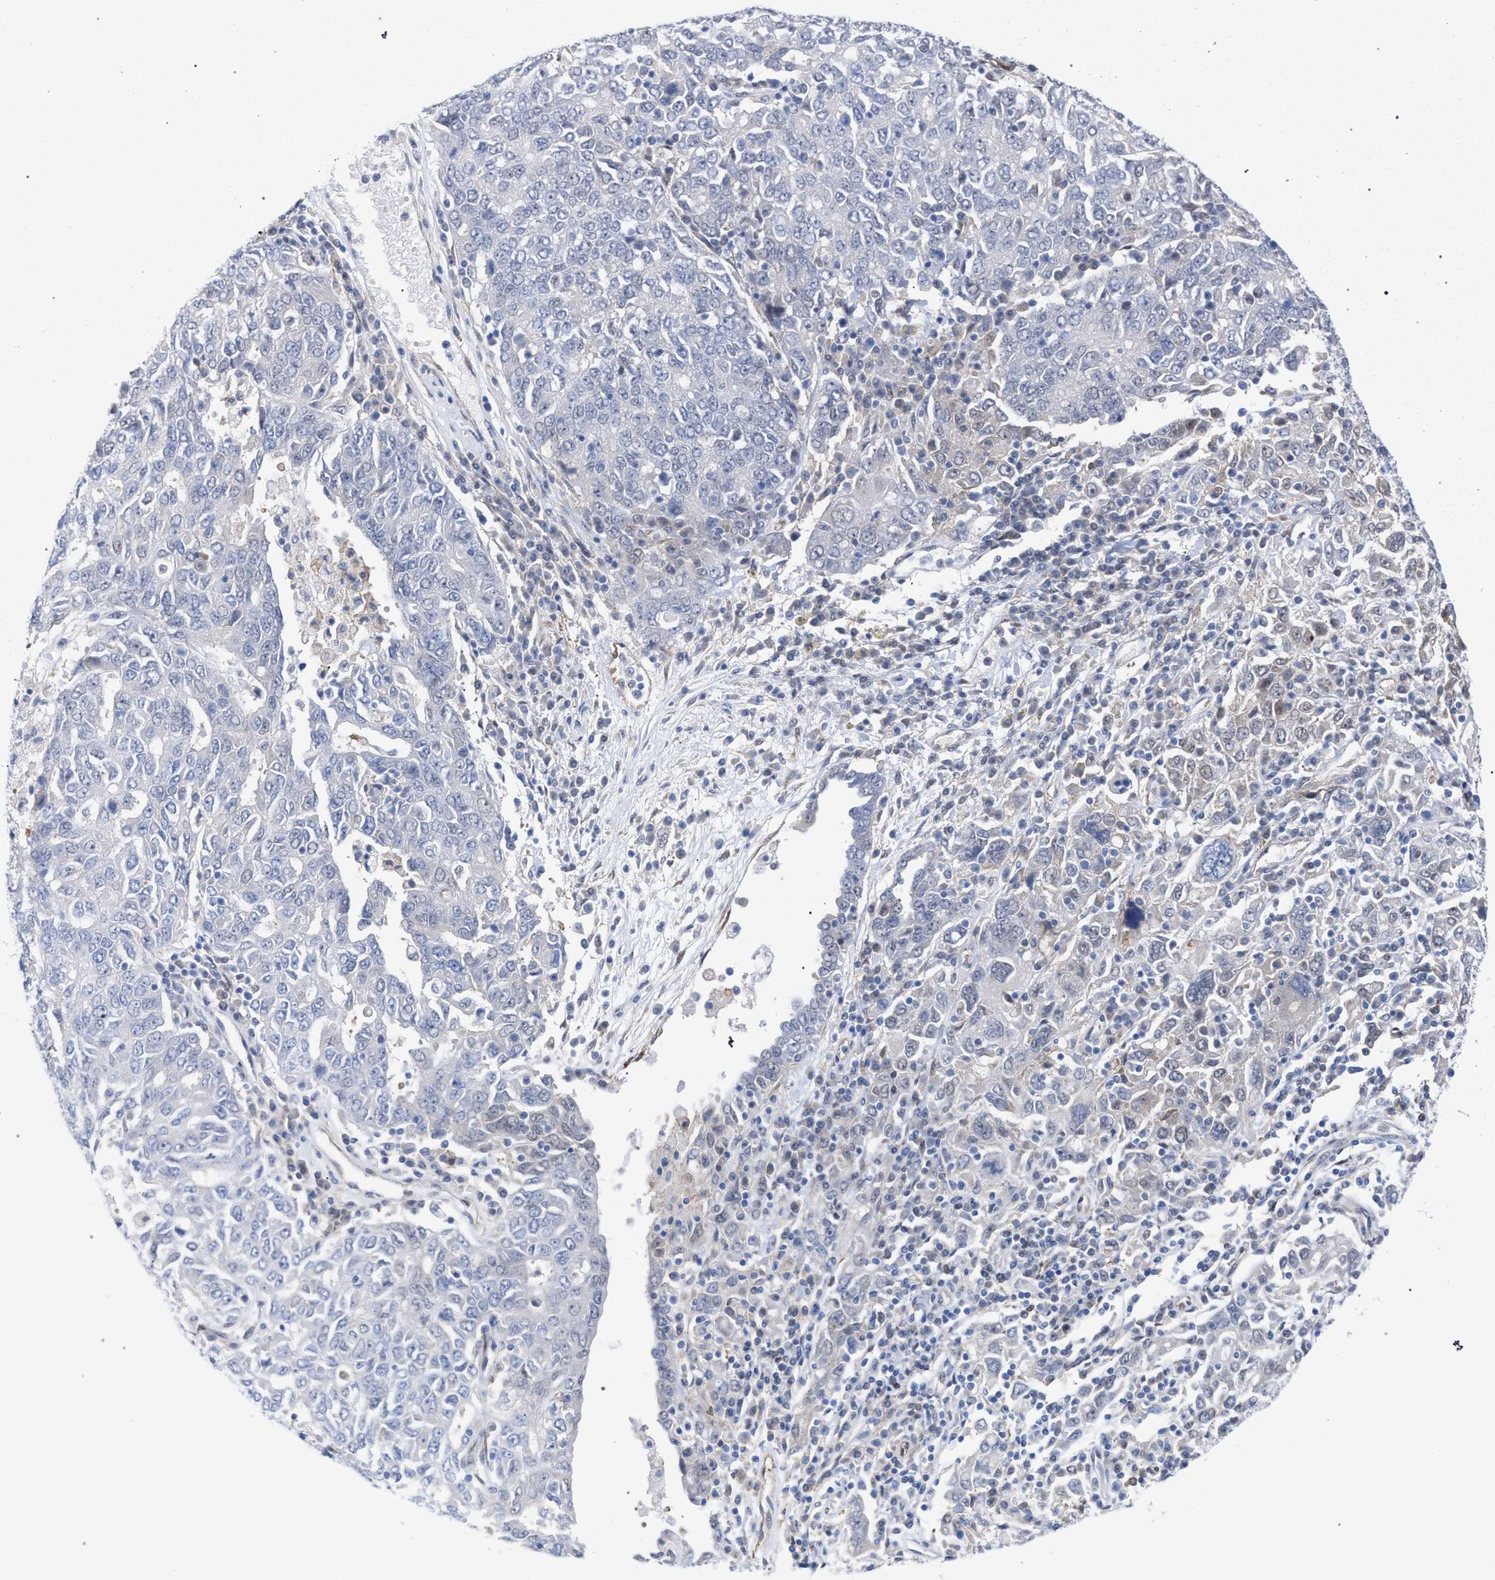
{"staining": {"intensity": "negative", "quantity": "none", "location": "none"}, "tissue": "ovarian cancer", "cell_type": "Tumor cells", "image_type": "cancer", "snomed": [{"axis": "morphology", "description": "Carcinoma, endometroid"}, {"axis": "topography", "description": "Ovary"}], "caption": "High magnification brightfield microscopy of ovarian endometroid carcinoma stained with DAB (3,3'-diaminobenzidine) (brown) and counterstained with hematoxylin (blue): tumor cells show no significant positivity.", "gene": "FHOD3", "patient": {"sex": "female", "age": 62}}